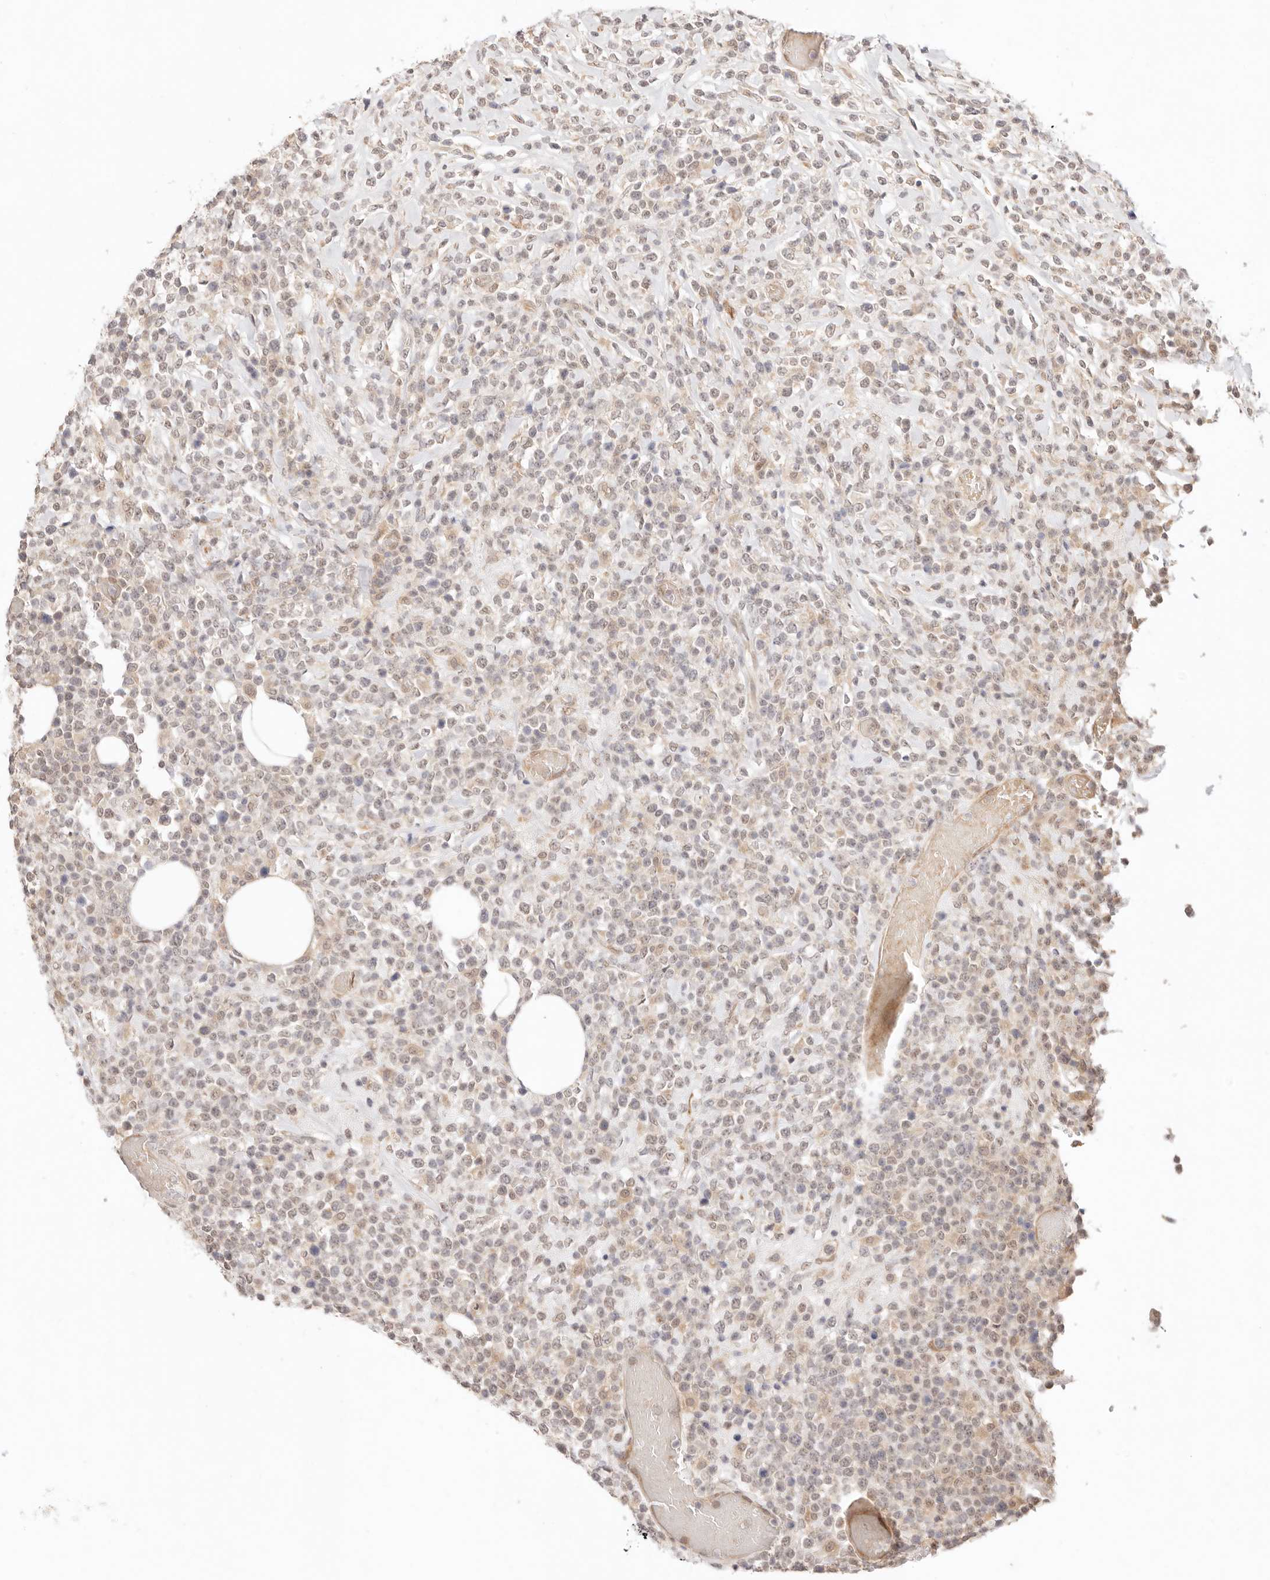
{"staining": {"intensity": "negative", "quantity": "none", "location": "none"}, "tissue": "lymphoma", "cell_type": "Tumor cells", "image_type": "cancer", "snomed": [{"axis": "morphology", "description": "Malignant lymphoma, non-Hodgkin's type, High grade"}, {"axis": "topography", "description": "Colon"}], "caption": "An image of human high-grade malignant lymphoma, non-Hodgkin's type is negative for staining in tumor cells.", "gene": "GPR156", "patient": {"sex": "female", "age": 53}}